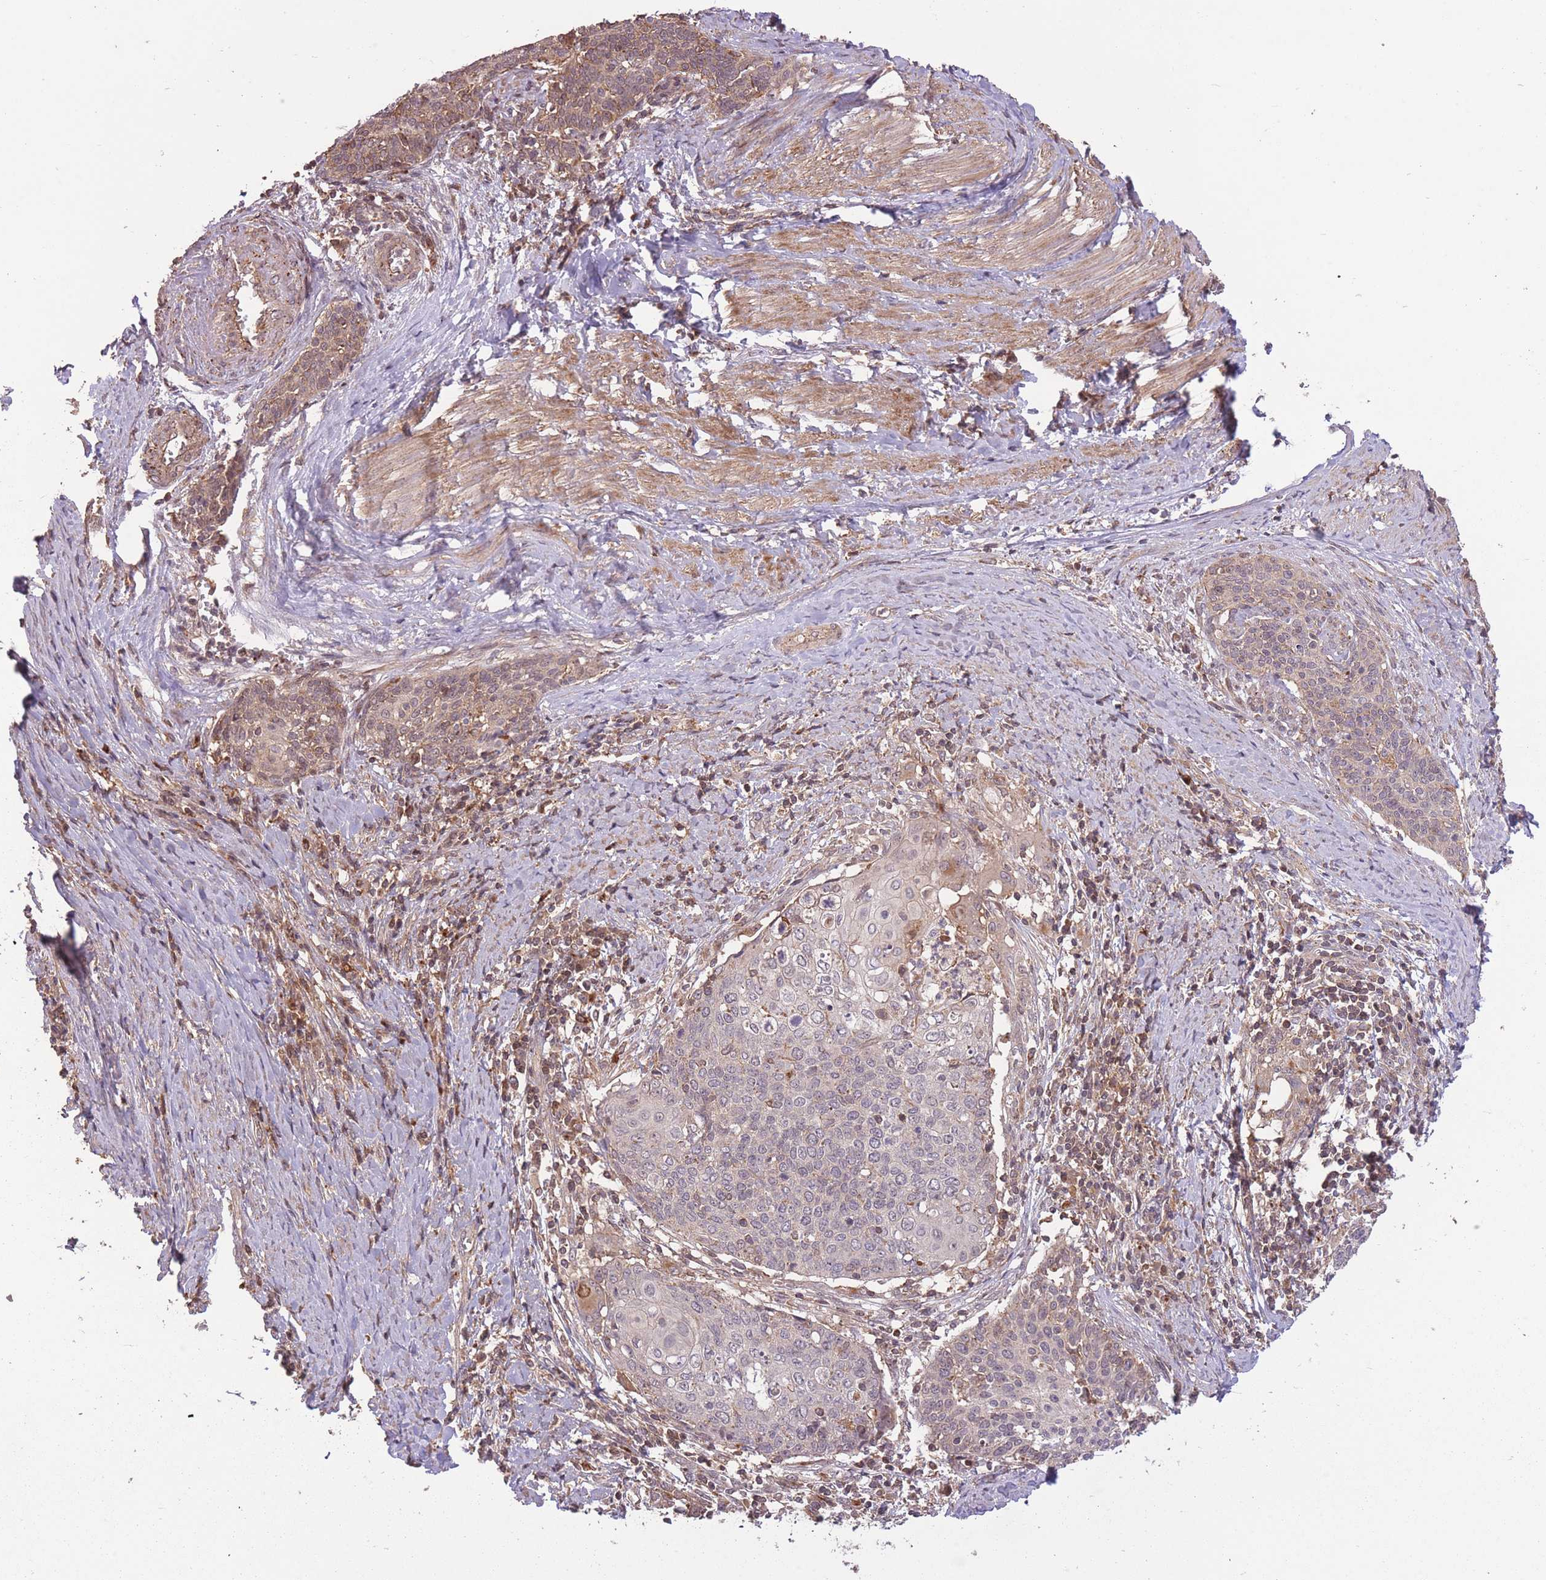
{"staining": {"intensity": "weak", "quantity": "25%-75%", "location": "cytoplasmic/membranous"}, "tissue": "cervical cancer", "cell_type": "Tumor cells", "image_type": "cancer", "snomed": [{"axis": "morphology", "description": "Squamous cell carcinoma, NOS"}, {"axis": "topography", "description": "Cervix"}], "caption": "Immunohistochemistry (IHC) staining of cervical squamous cell carcinoma, which displays low levels of weak cytoplasmic/membranous staining in approximately 25%-75% of tumor cells indicating weak cytoplasmic/membranous protein positivity. The staining was performed using DAB (3,3'-diaminobenzidine) (brown) for protein detection and nuclei were counterstained in hematoxylin (blue).", "gene": "POLR3F", "patient": {"sex": "female", "age": 39}}